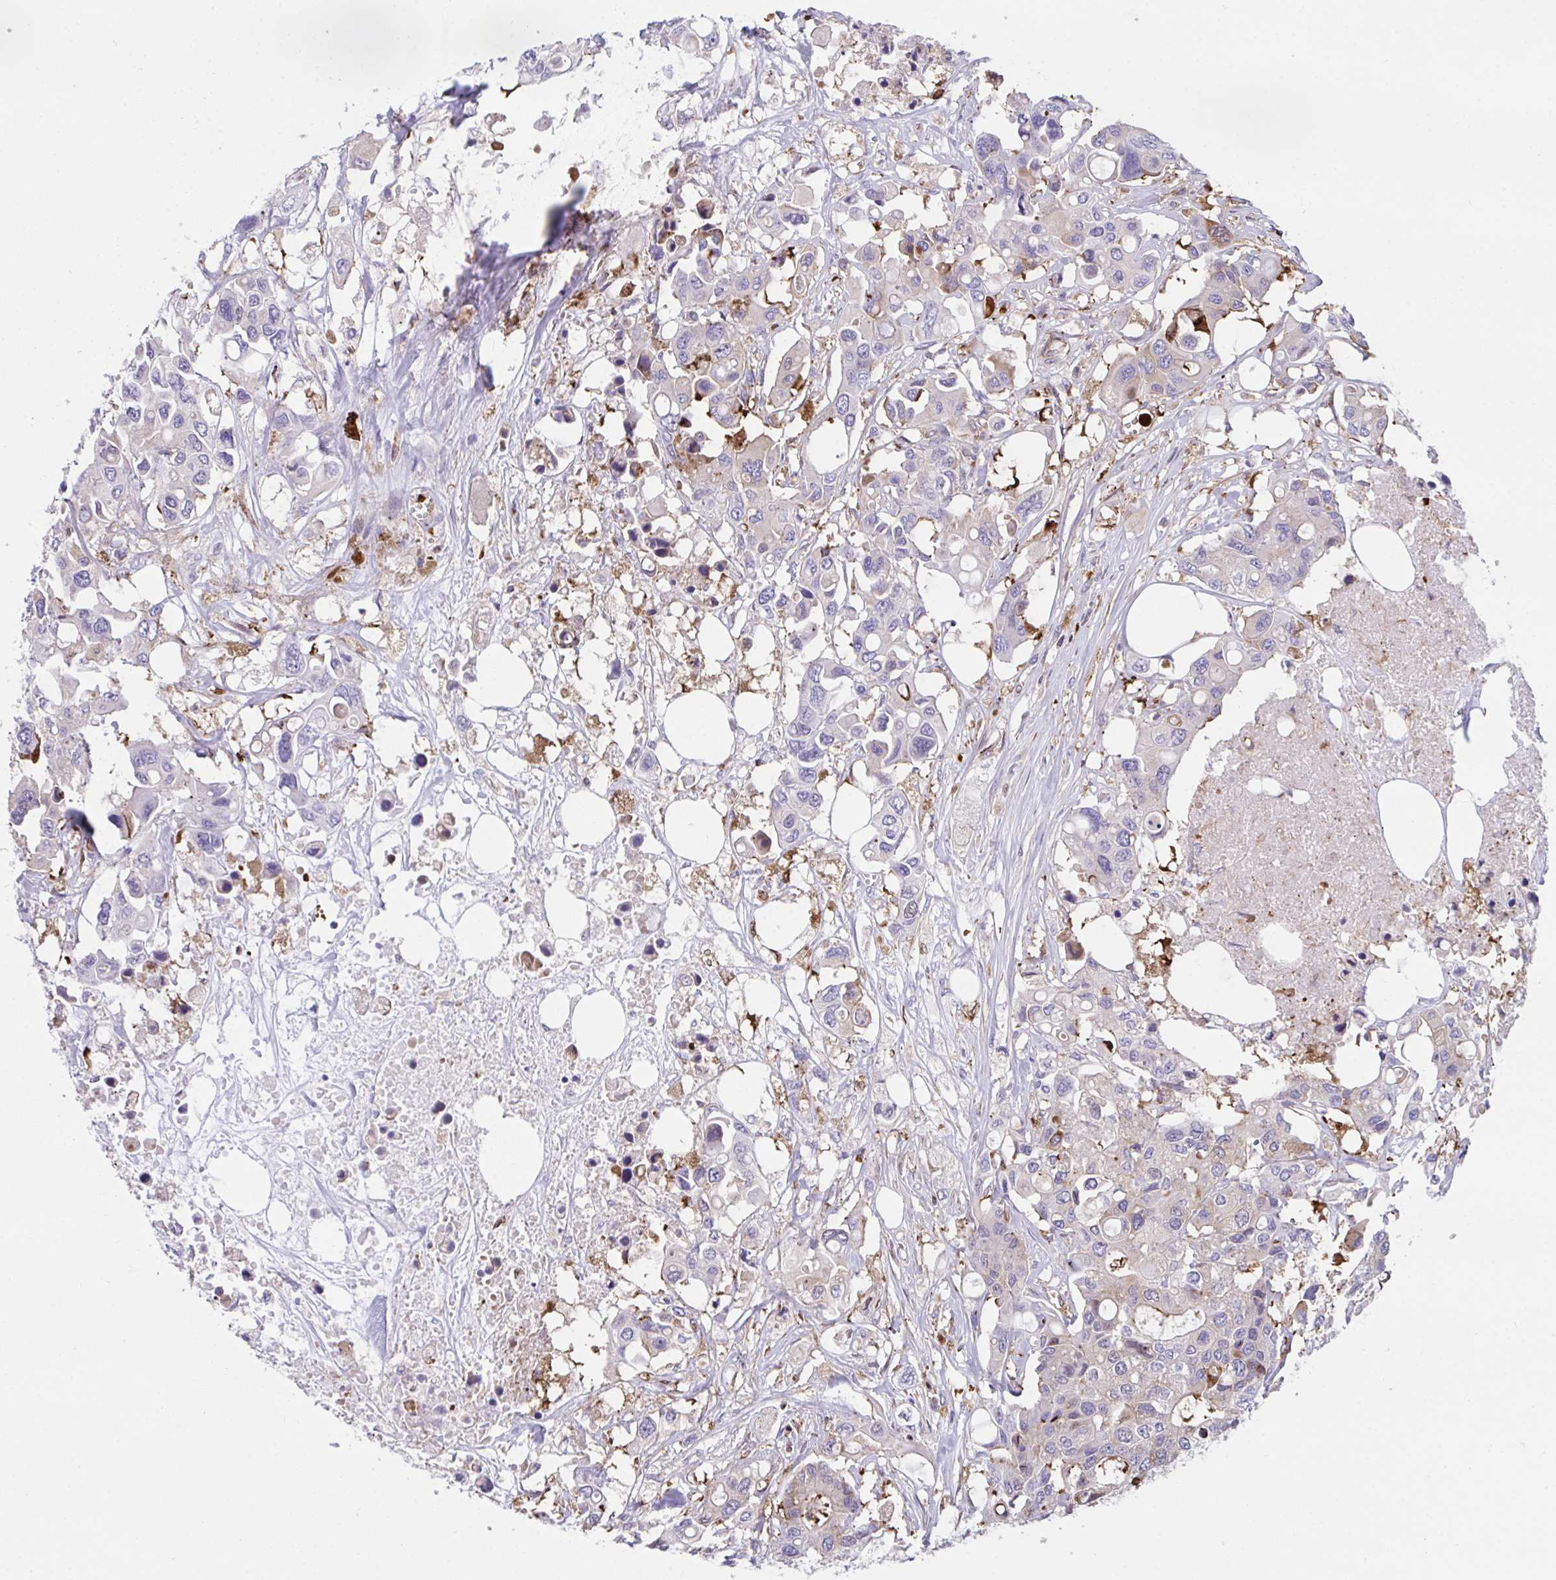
{"staining": {"intensity": "negative", "quantity": "none", "location": "none"}, "tissue": "colorectal cancer", "cell_type": "Tumor cells", "image_type": "cancer", "snomed": [{"axis": "morphology", "description": "Adenocarcinoma, NOS"}, {"axis": "topography", "description": "Colon"}], "caption": "An image of adenocarcinoma (colorectal) stained for a protein reveals no brown staining in tumor cells.", "gene": "PPIH", "patient": {"sex": "male", "age": 77}}